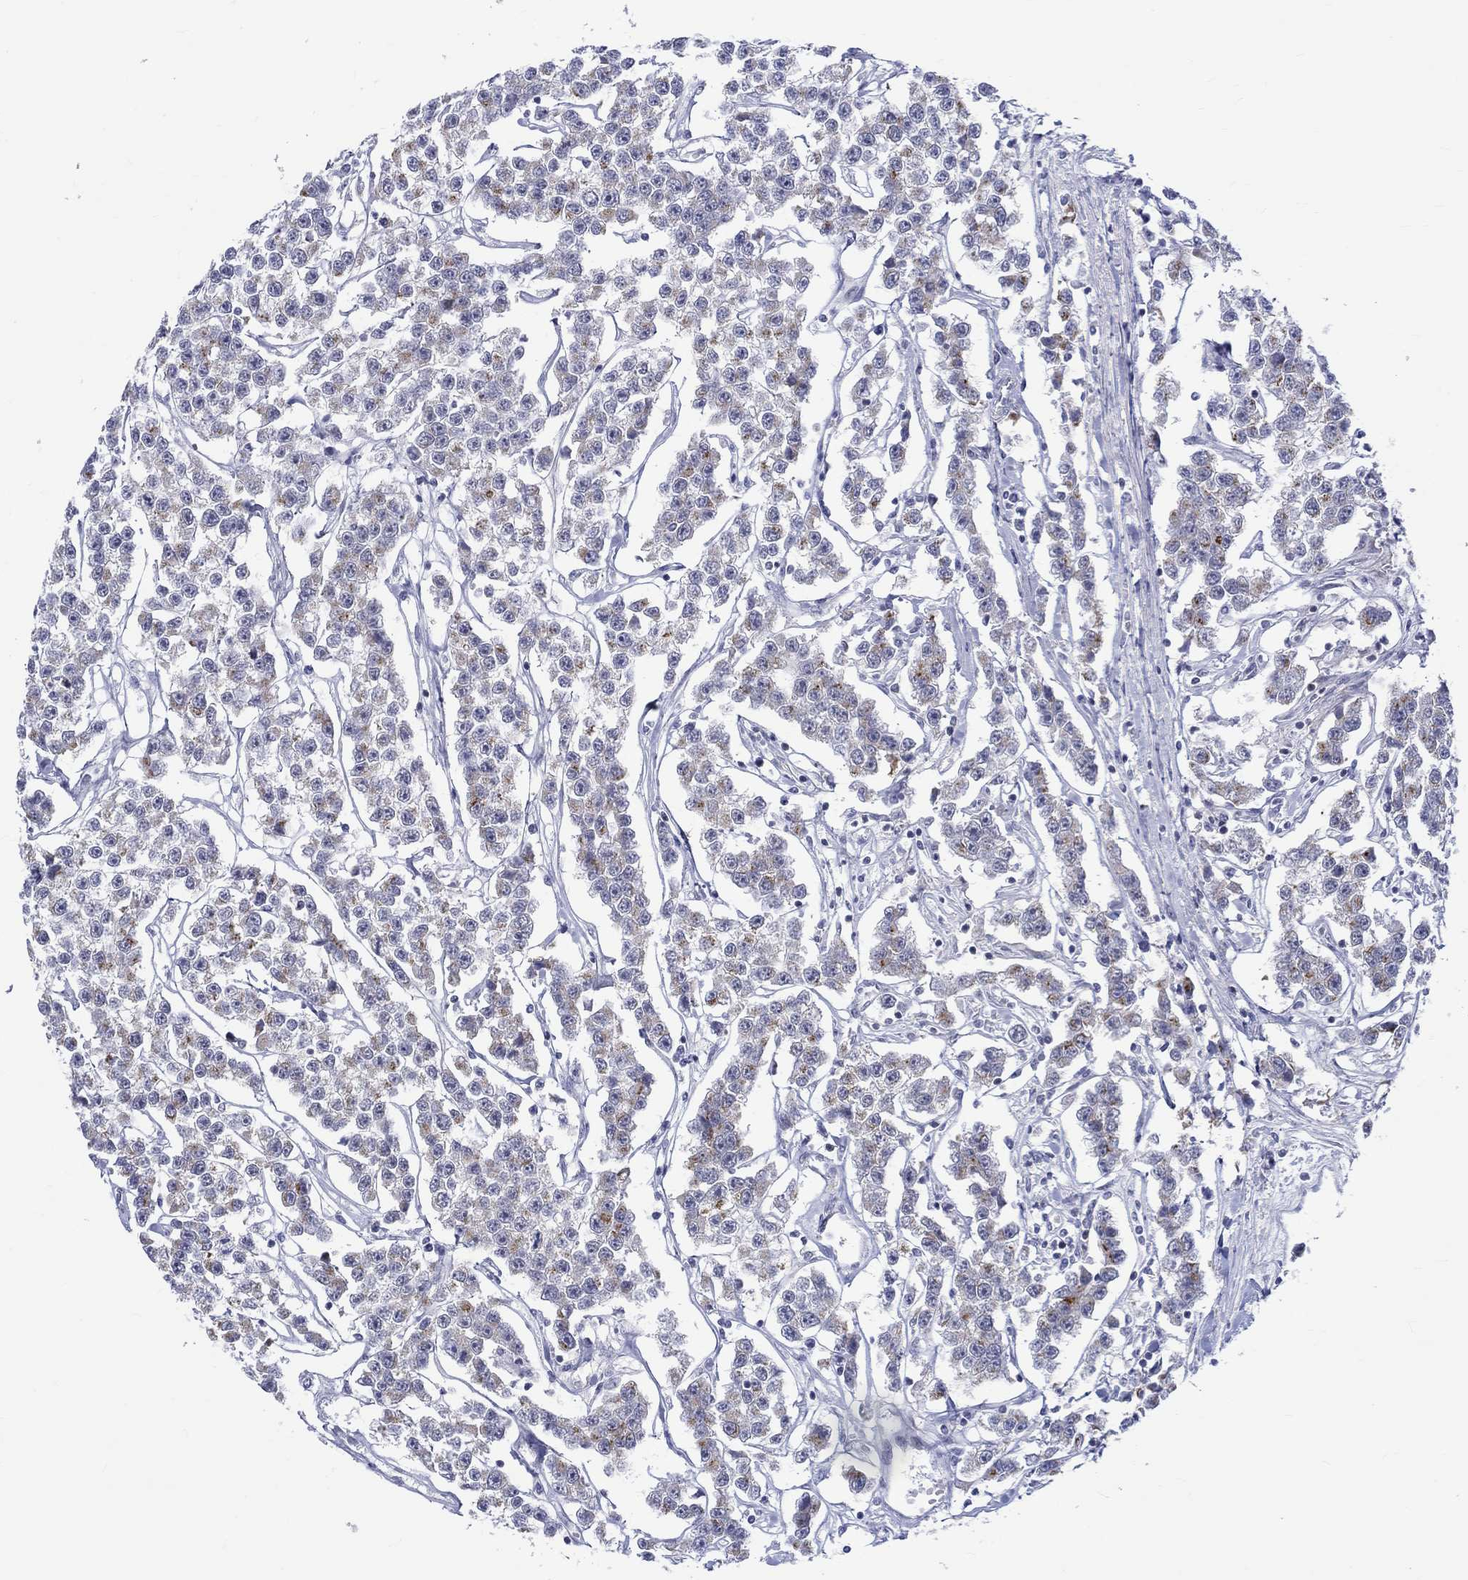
{"staining": {"intensity": "moderate", "quantity": "25%-75%", "location": "cytoplasmic/membranous"}, "tissue": "testis cancer", "cell_type": "Tumor cells", "image_type": "cancer", "snomed": [{"axis": "morphology", "description": "Seminoma, NOS"}, {"axis": "topography", "description": "Testis"}], "caption": "The immunohistochemical stain labels moderate cytoplasmic/membranous positivity in tumor cells of seminoma (testis) tissue. The staining was performed using DAB (3,3'-diaminobenzidine), with brown indicating positive protein expression. Nuclei are stained blue with hematoxylin.", "gene": "ST6GALNAC1", "patient": {"sex": "male", "age": 59}}